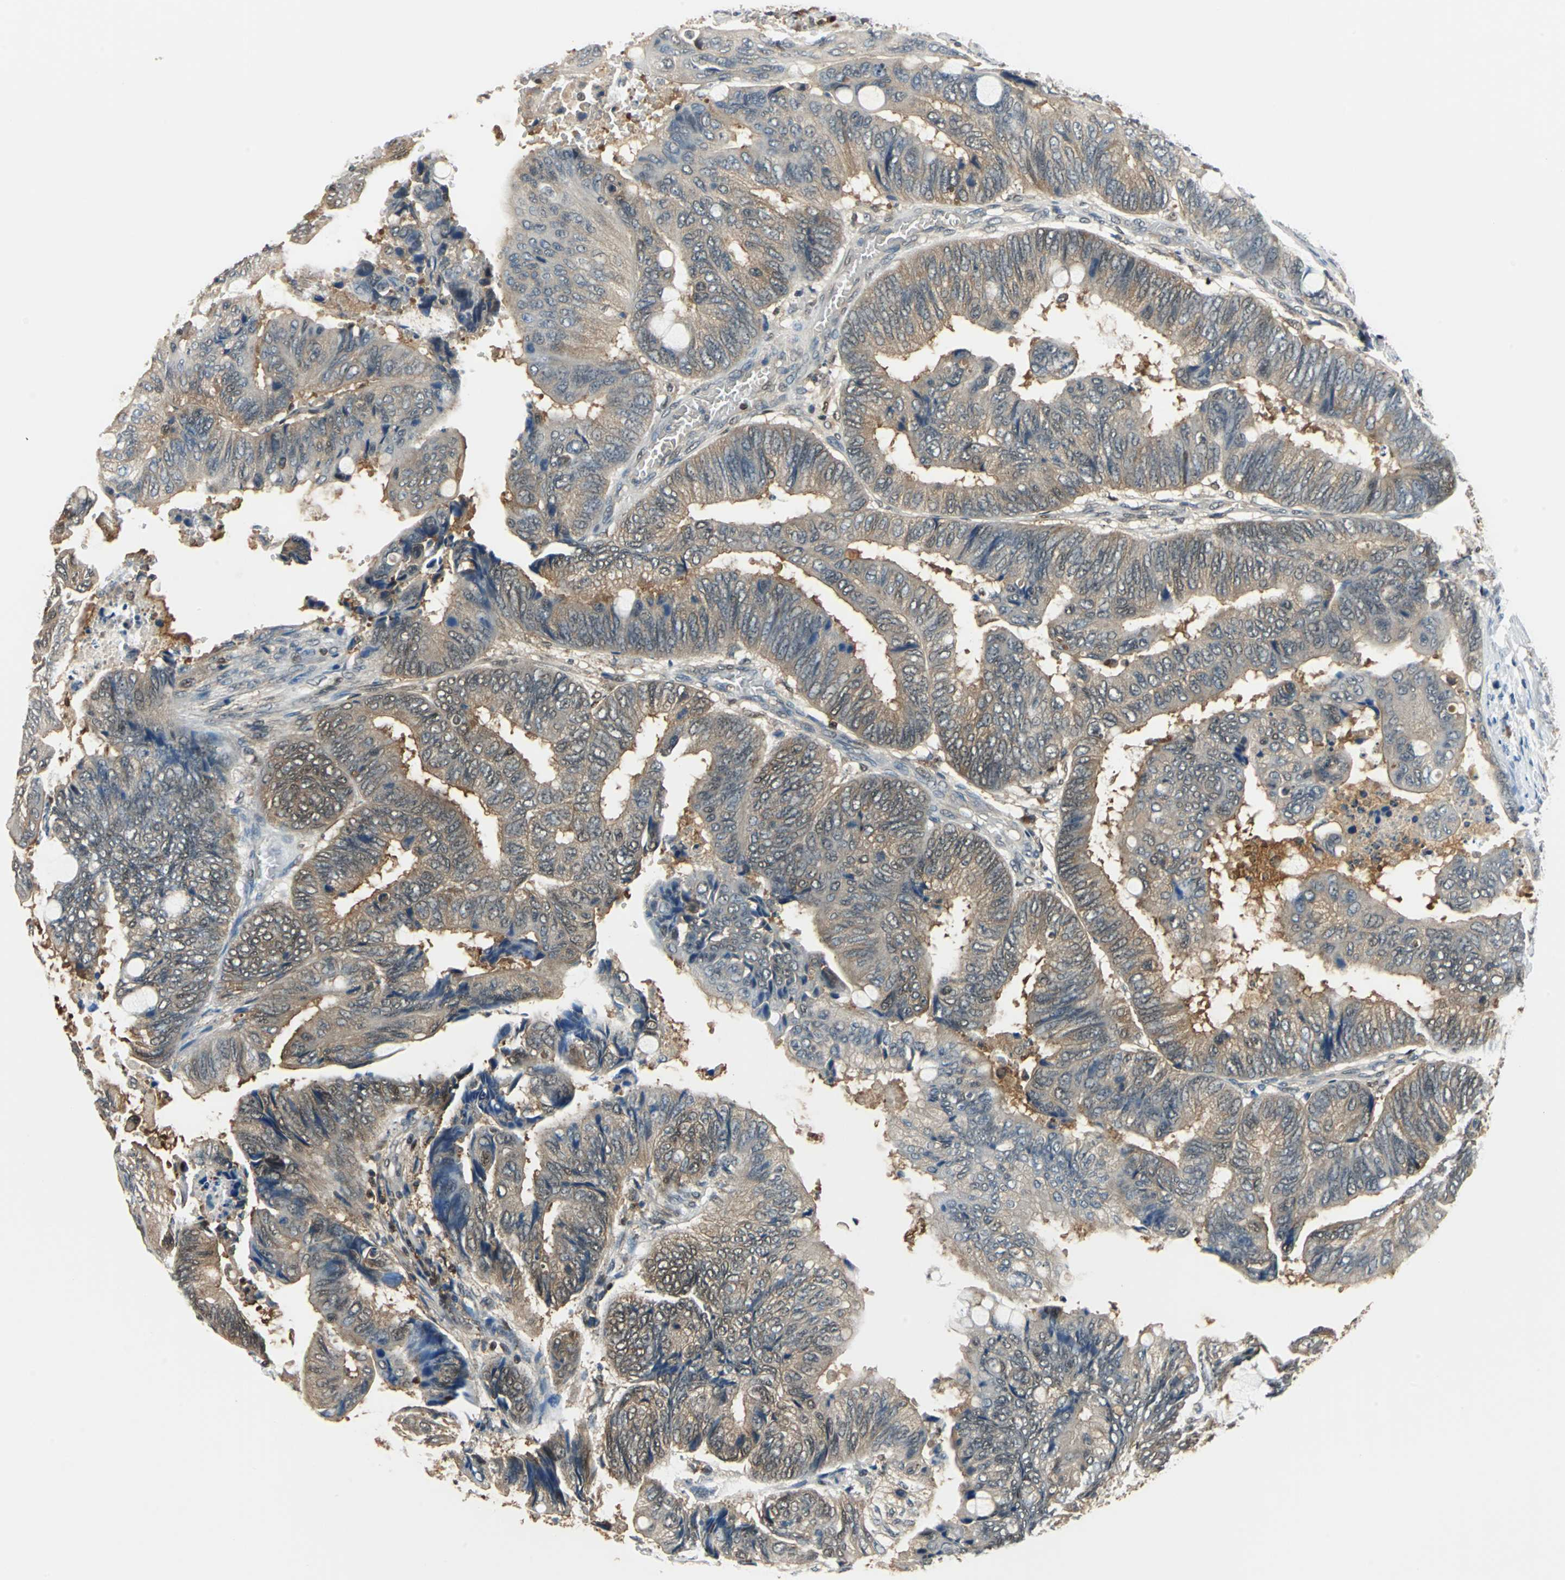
{"staining": {"intensity": "moderate", "quantity": ">75%", "location": "cytoplasmic/membranous"}, "tissue": "colorectal cancer", "cell_type": "Tumor cells", "image_type": "cancer", "snomed": [{"axis": "morphology", "description": "Normal tissue, NOS"}, {"axis": "morphology", "description": "Adenocarcinoma, NOS"}, {"axis": "topography", "description": "Rectum"}, {"axis": "topography", "description": "Peripheral nerve tissue"}], "caption": "Colorectal adenocarcinoma was stained to show a protein in brown. There is medium levels of moderate cytoplasmic/membranous staining in approximately >75% of tumor cells. (DAB IHC, brown staining for protein, blue staining for nuclei).", "gene": "PSME1", "patient": {"sex": "male", "age": 92}}